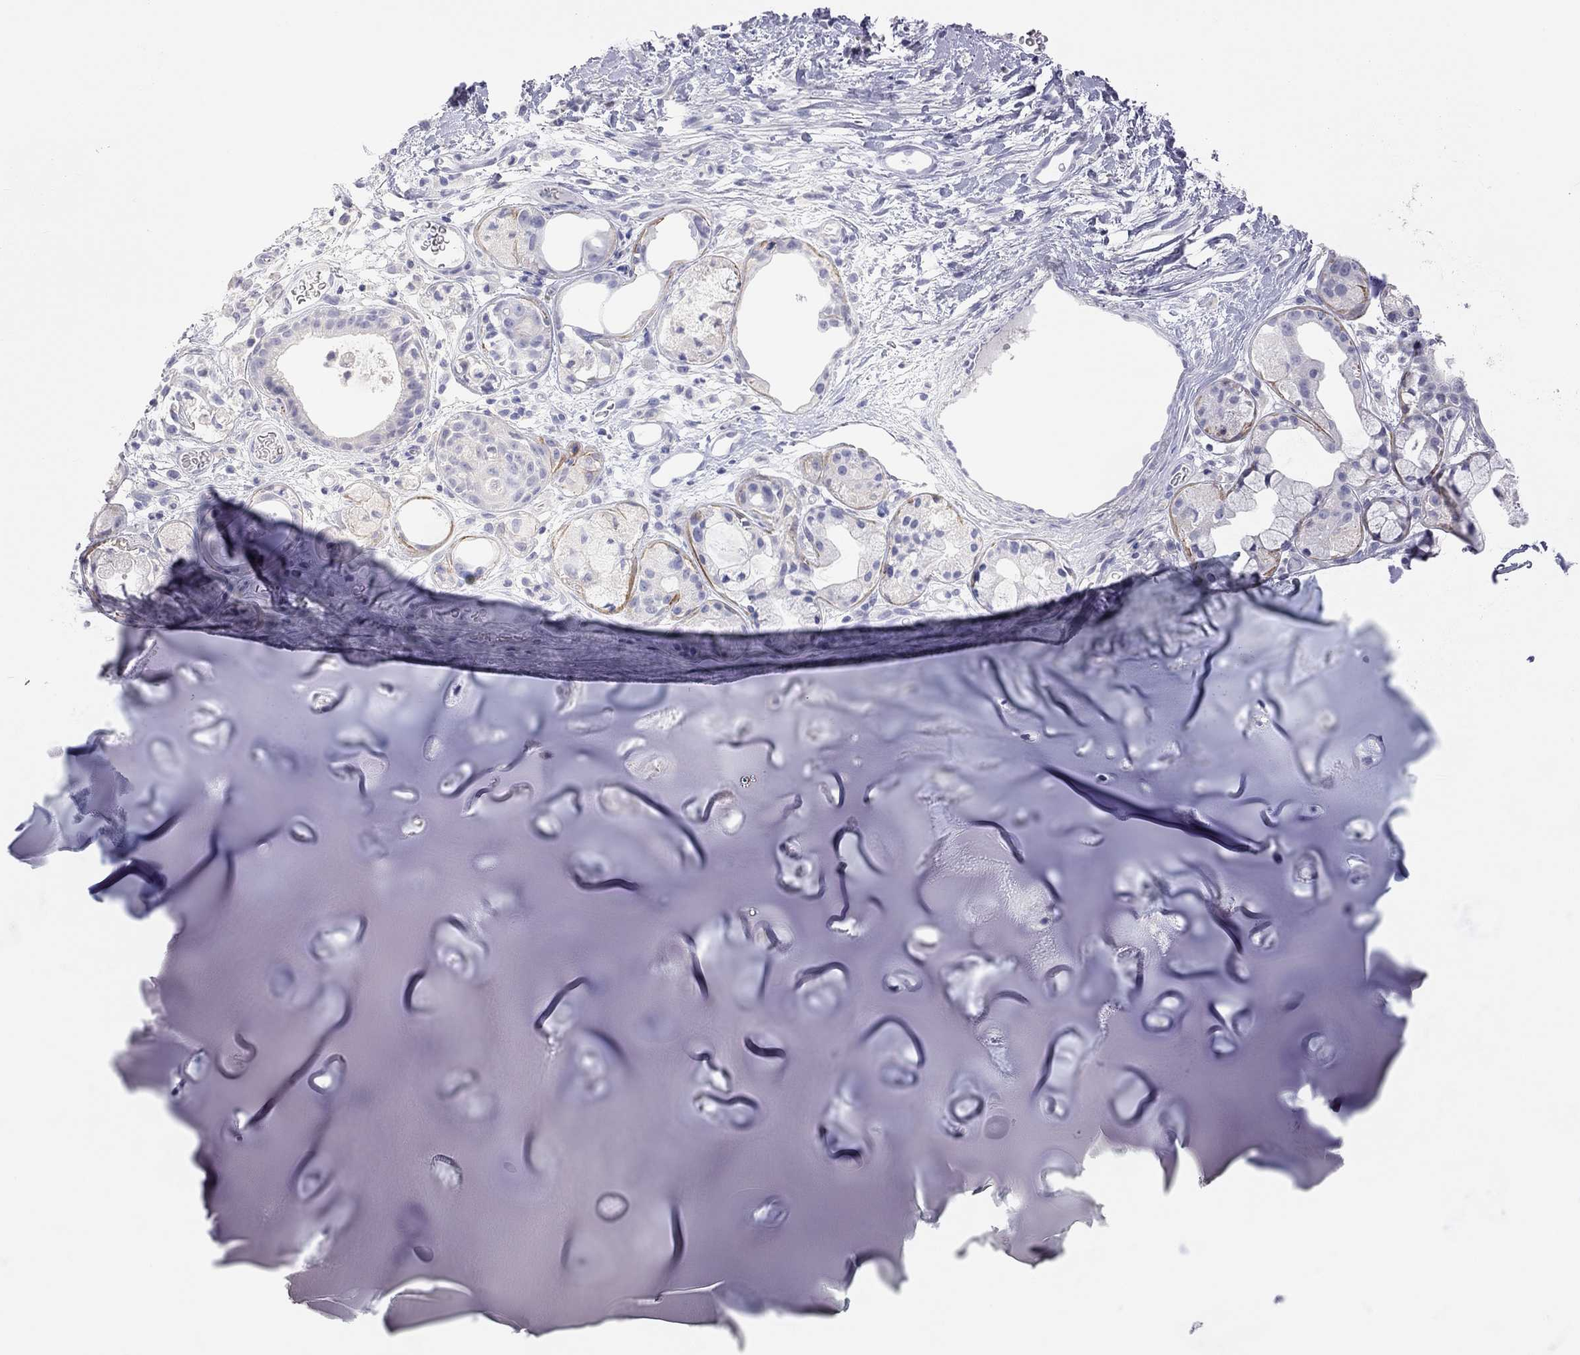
{"staining": {"intensity": "negative", "quantity": "none", "location": "none"}, "tissue": "soft tissue", "cell_type": "Chondrocytes", "image_type": "normal", "snomed": [{"axis": "morphology", "description": "Normal tissue, NOS"}, {"axis": "topography", "description": "Cartilage tissue"}], "caption": "IHC histopathology image of benign soft tissue stained for a protein (brown), which reveals no expression in chondrocytes.", "gene": "ADCYAP1", "patient": {"sex": "male", "age": 81}}